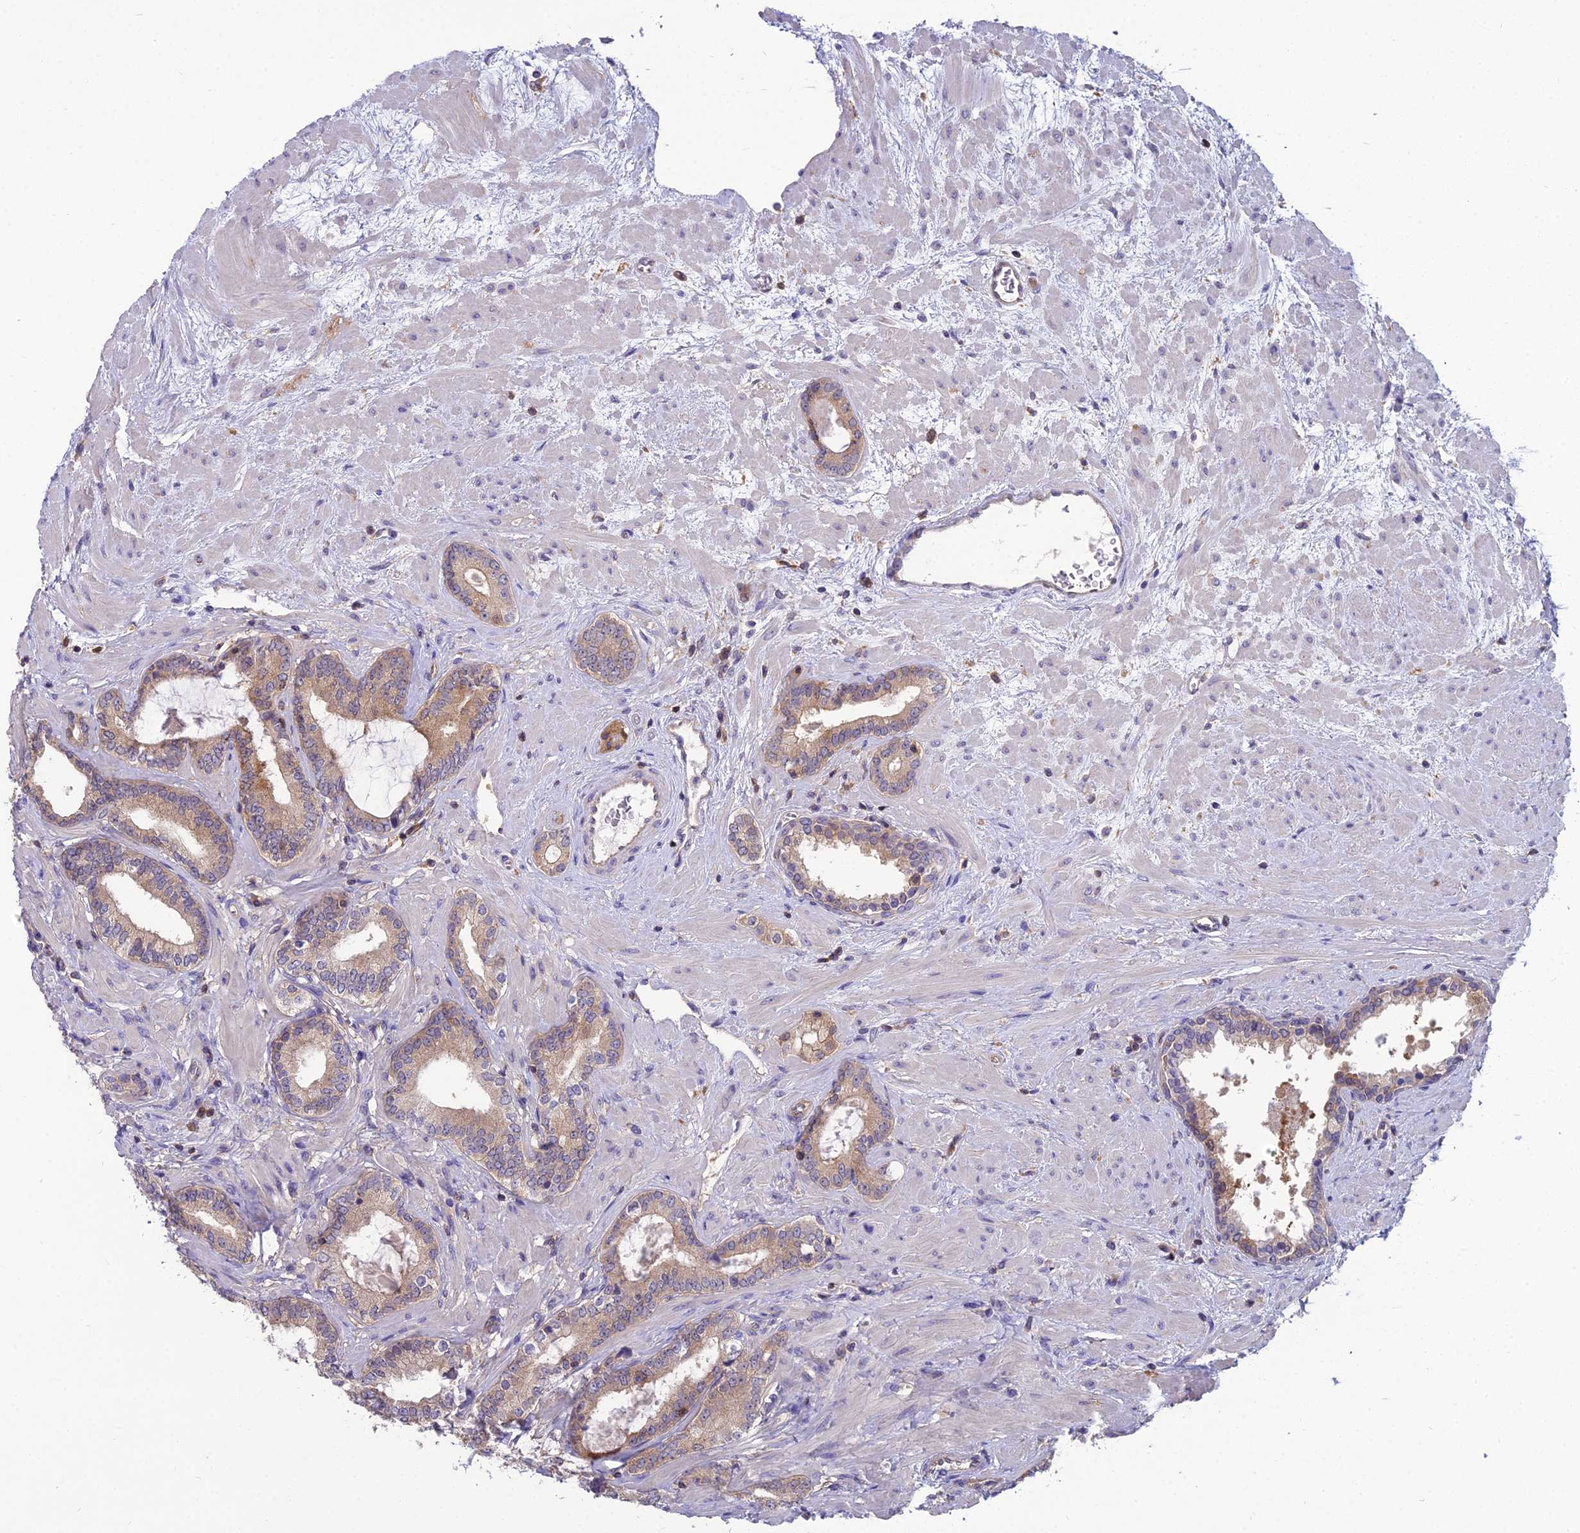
{"staining": {"intensity": "weak", "quantity": ">75%", "location": "cytoplasmic/membranous"}, "tissue": "prostate cancer", "cell_type": "Tumor cells", "image_type": "cancer", "snomed": [{"axis": "morphology", "description": "Adenocarcinoma, High grade"}, {"axis": "topography", "description": "Prostate"}], "caption": "Immunohistochemical staining of prostate adenocarcinoma (high-grade) reveals low levels of weak cytoplasmic/membranous protein positivity in approximately >75% of tumor cells. The protein is stained brown, and the nuclei are stained in blue (DAB (3,3'-diaminobenzidine) IHC with brightfield microscopy, high magnification).", "gene": "MVD", "patient": {"sex": "male", "age": 64}}